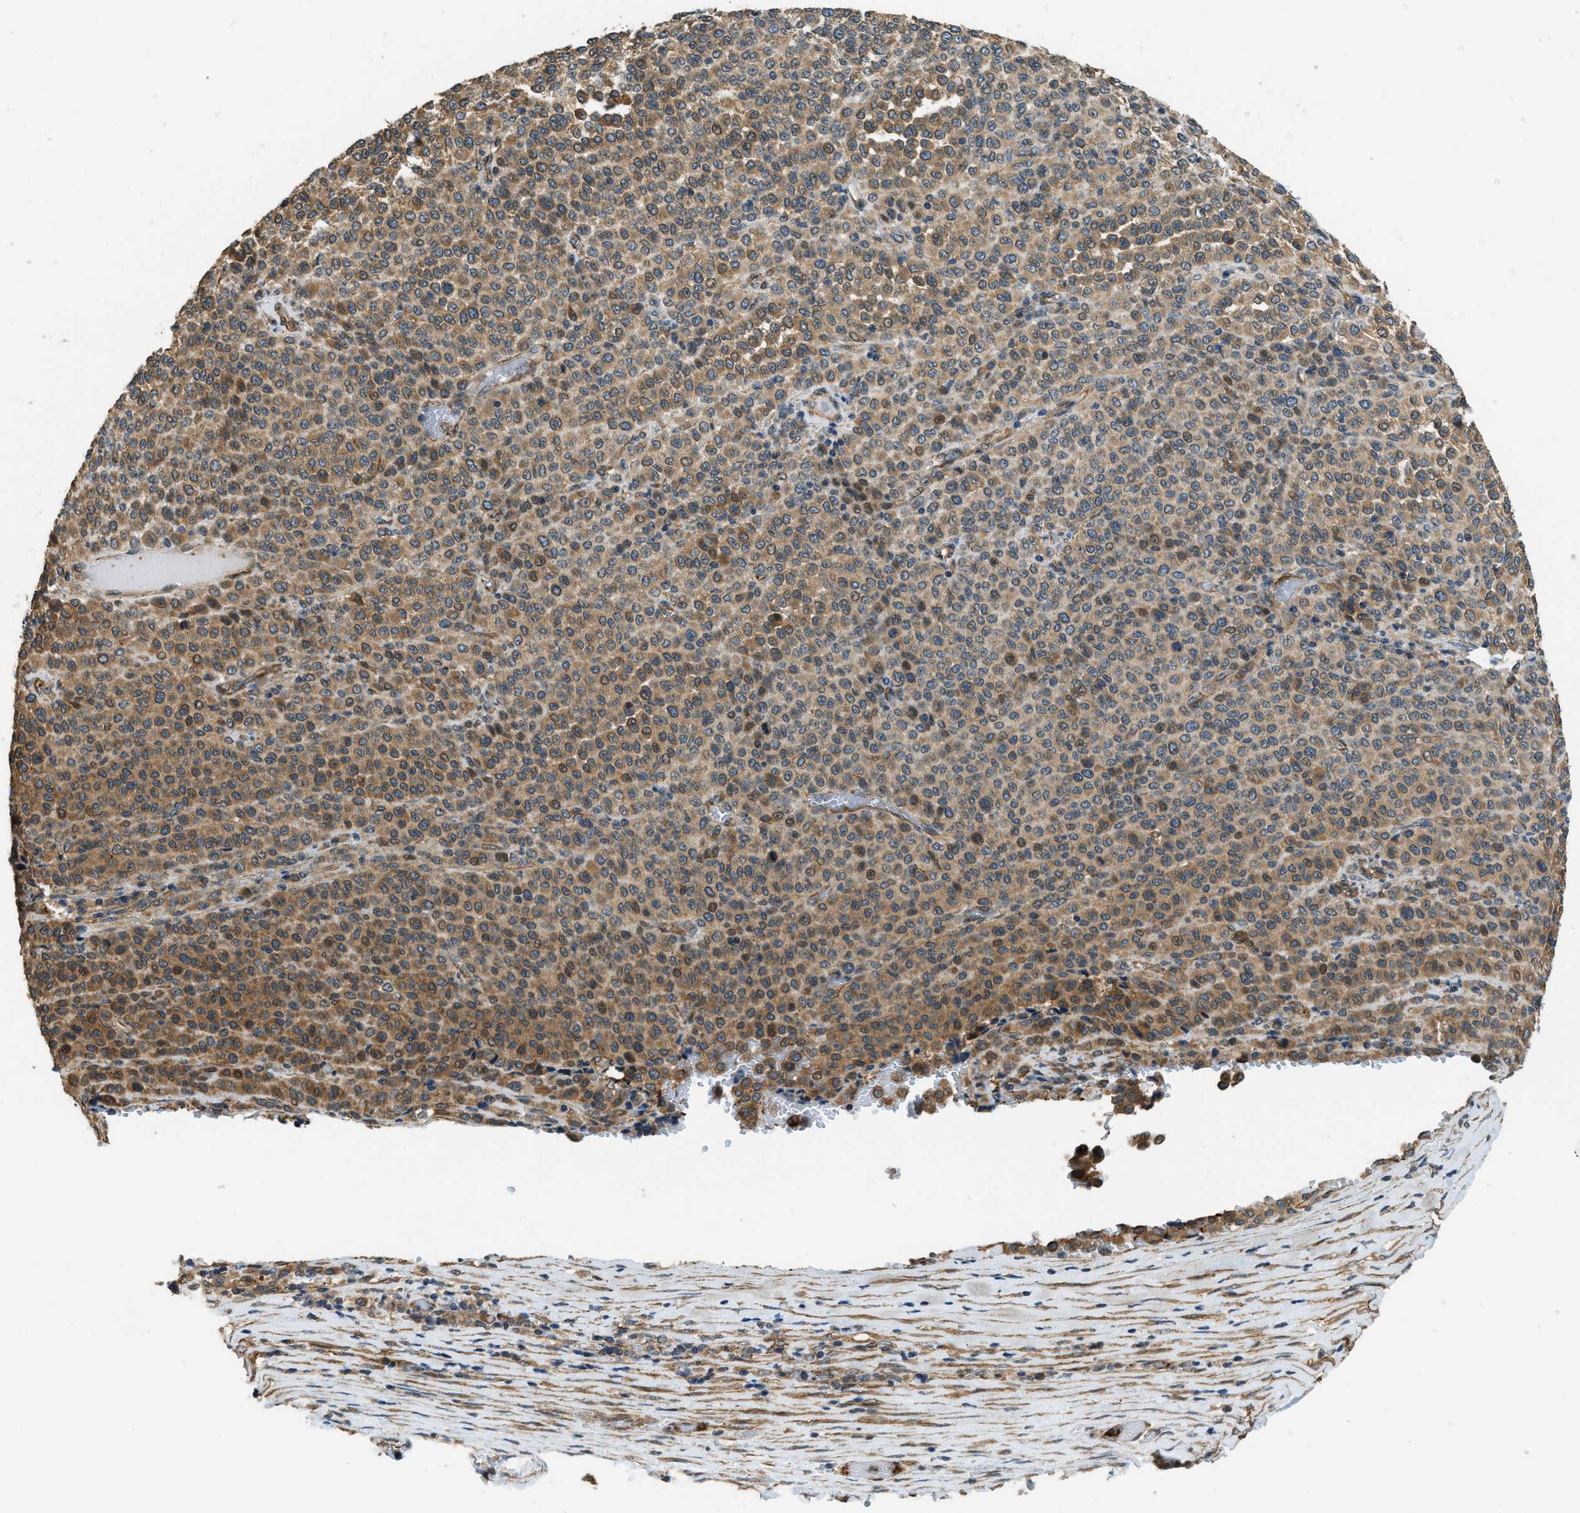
{"staining": {"intensity": "moderate", "quantity": ">75%", "location": "cytoplasmic/membranous,nuclear"}, "tissue": "melanoma", "cell_type": "Tumor cells", "image_type": "cancer", "snomed": [{"axis": "morphology", "description": "Malignant melanoma, Metastatic site"}, {"axis": "topography", "description": "Pancreas"}], "caption": "Tumor cells exhibit medium levels of moderate cytoplasmic/membranous and nuclear expression in about >75% of cells in malignant melanoma (metastatic site).", "gene": "CGN", "patient": {"sex": "female", "age": 30}}